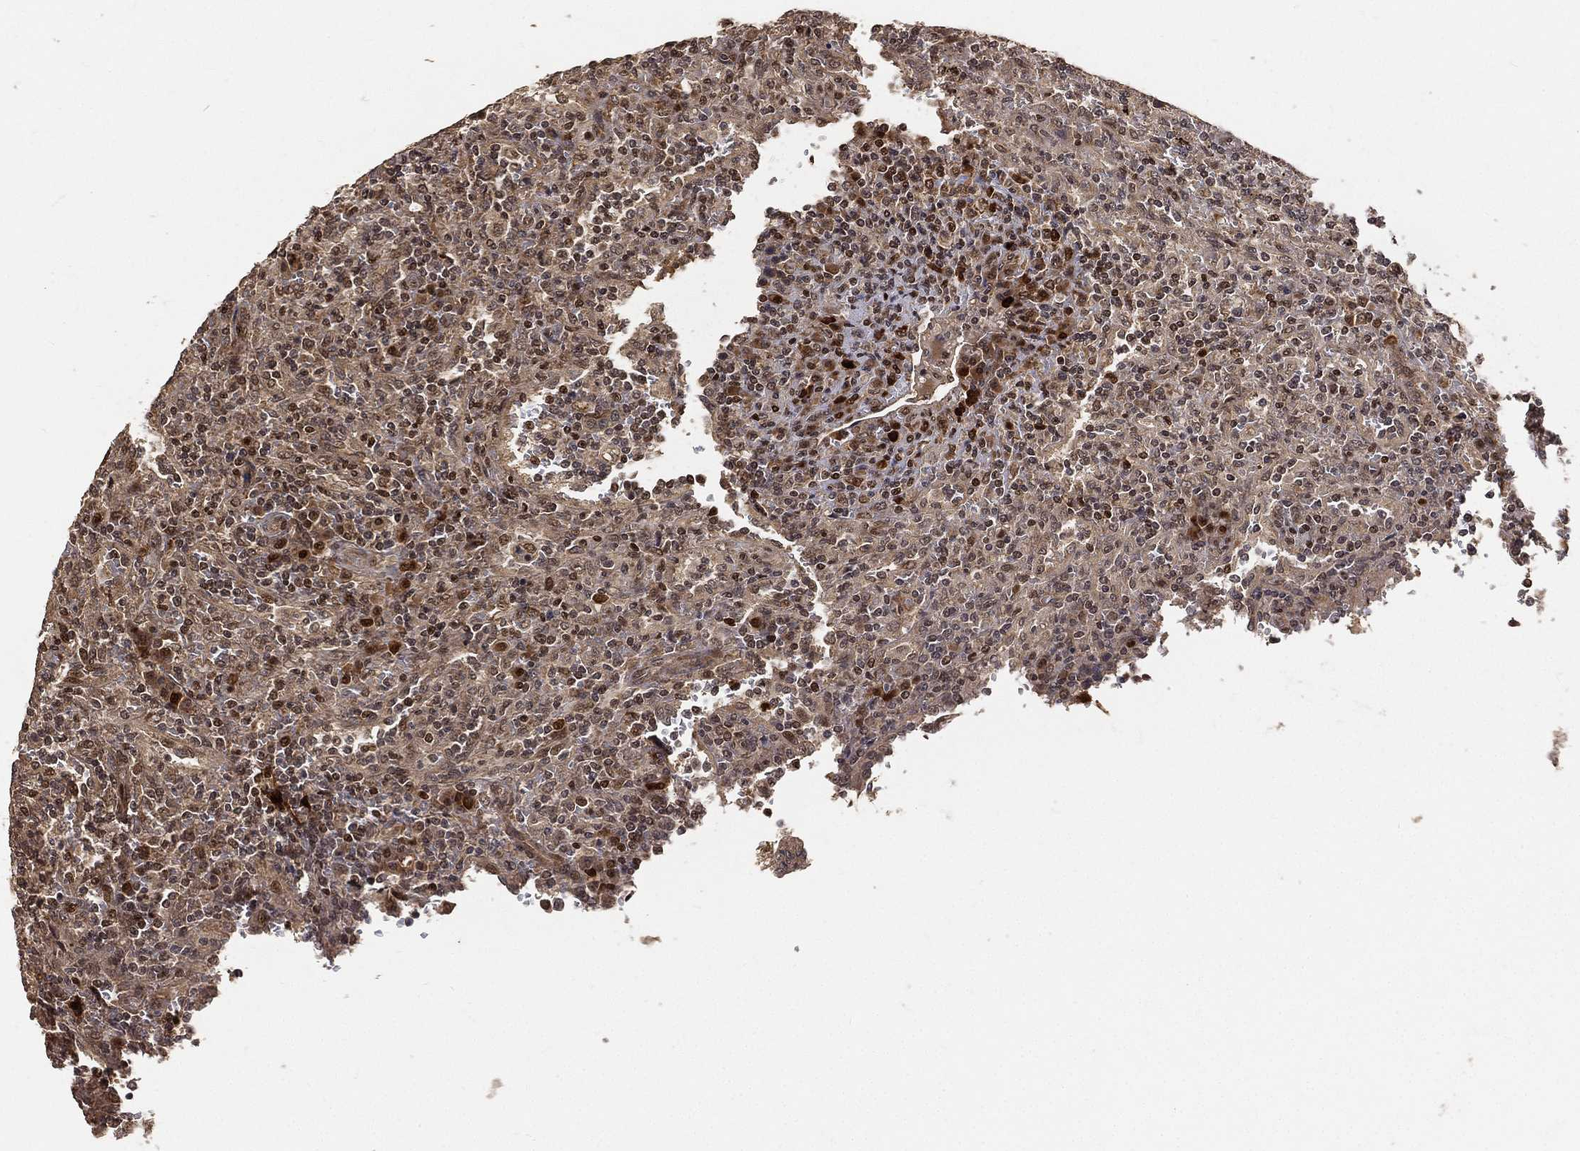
{"staining": {"intensity": "moderate", "quantity": "<25%", "location": "nuclear"}, "tissue": "lymphoma", "cell_type": "Tumor cells", "image_type": "cancer", "snomed": [{"axis": "morphology", "description": "Malignant lymphoma, non-Hodgkin's type, Low grade"}, {"axis": "topography", "description": "Spleen"}], "caption": "IHC of human lymphoma displays low levels of moderate nuclear expression in about <25% of tumor cells.", "gene": "MAPK1", "patient": {"sex": "male", "age": 62}}